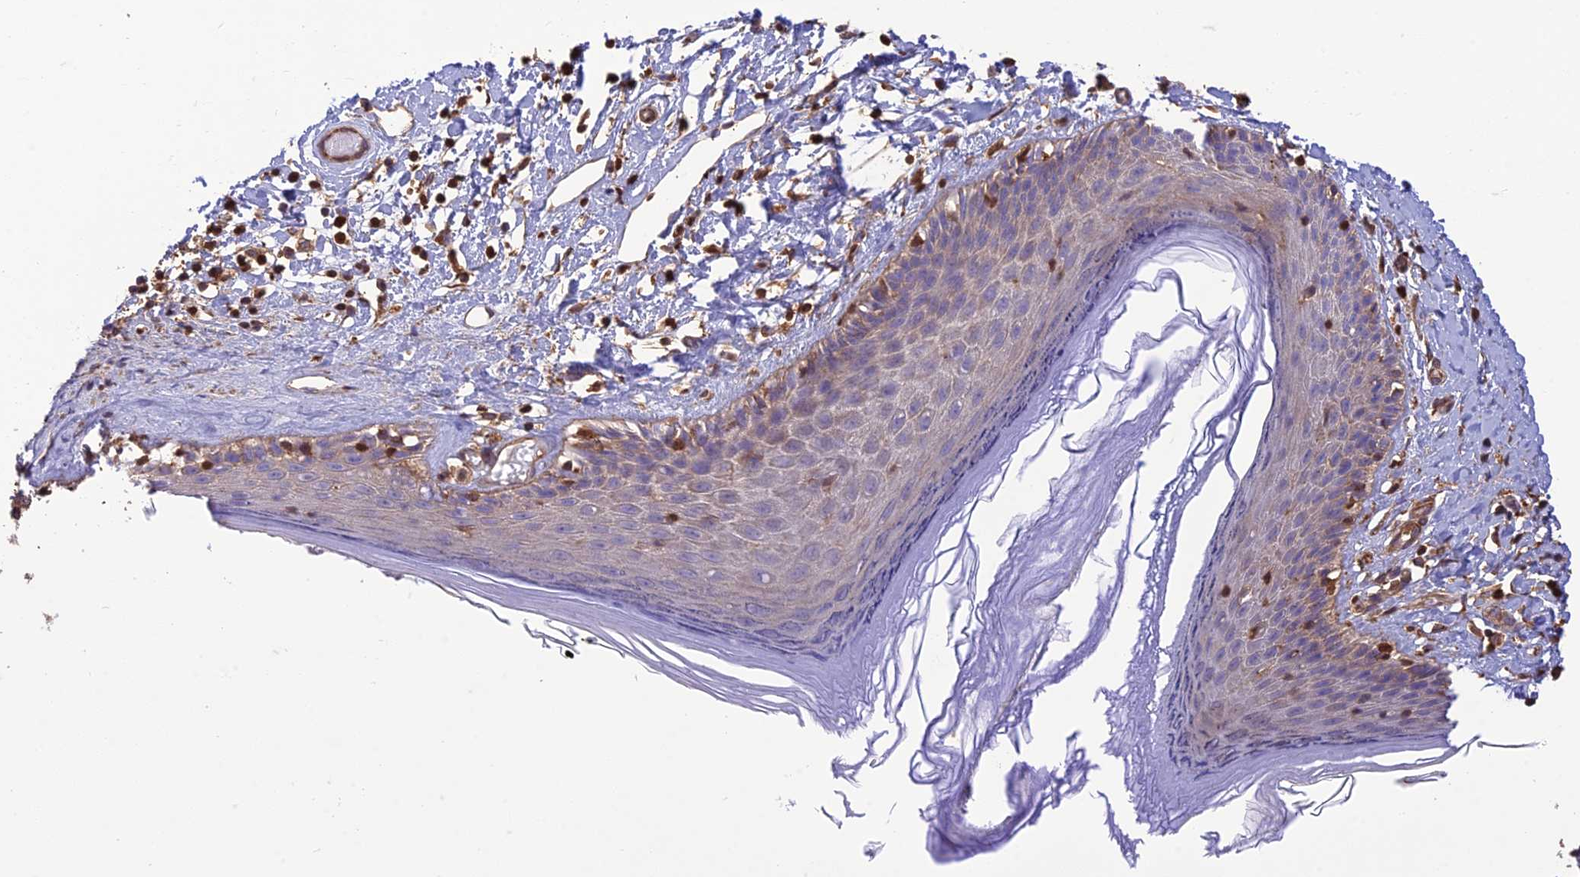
{"staining": {"intensity": "weak", "quantity": "25%-75%", "location": "cytoplasmic/membranous"}, "tissue": "skin", "cell_type": "Epidermal cells", "image_type": "normal", "snomed": [{"axis": "morphology", "description": "Normal tissue, NOS"}, {"axis": "topography", "description": "Adipose tissue"}, {"axis": "topography", "description": "Vascular tissue"}, {"axis": "topography", "description": "Vulva"}, {"axis": "topography", "description": "Peripheral nerve tissue"}], "caption": "A low amount of weak cytoplasmic/membranous positivity is identified in approximately 25%-75% of epidermal cells in unremarkable skin.", "gene": "HPSE2", "patient": {"sex": "female", "age": 86}}